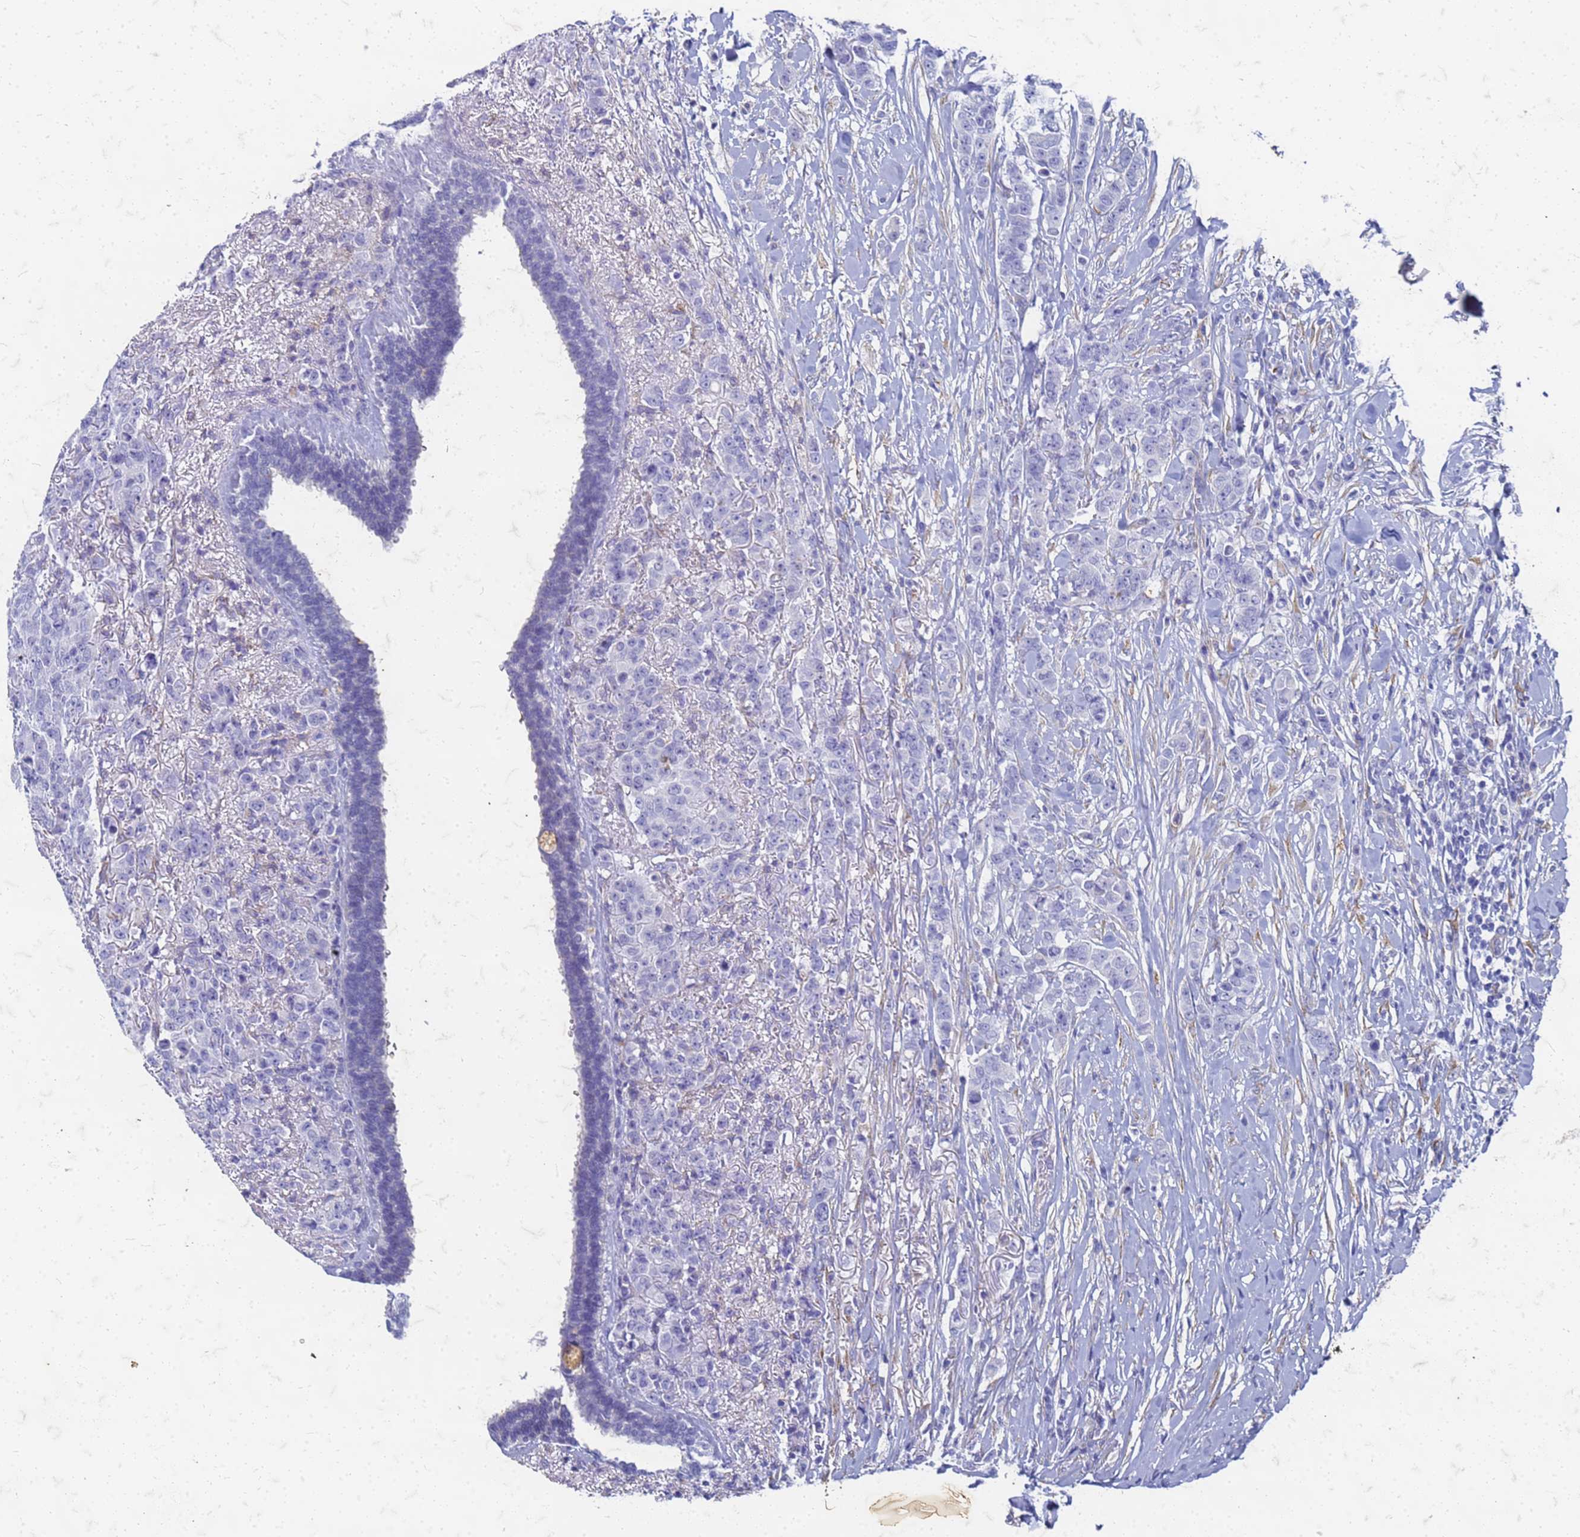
{"staining": {"intensity": "negative", "quantity": "none", "location": "none"}, "tissue": "breast cancer", "cell_type": "Tumor cells", "image_type": "cancer", "snomed": [{"axis": "morphology", "description": "Duct carcinoma"}, {"axis": "topography", "description": "Breast"}], "caption": "High power microscopy histopathology image of an IHC histopathology image of invasive ductal carcinoma (breast), revealing no significant expression in tumor cells.", "gene": "TRIM64B", "patient": {"sex": "female", "age": 40}}